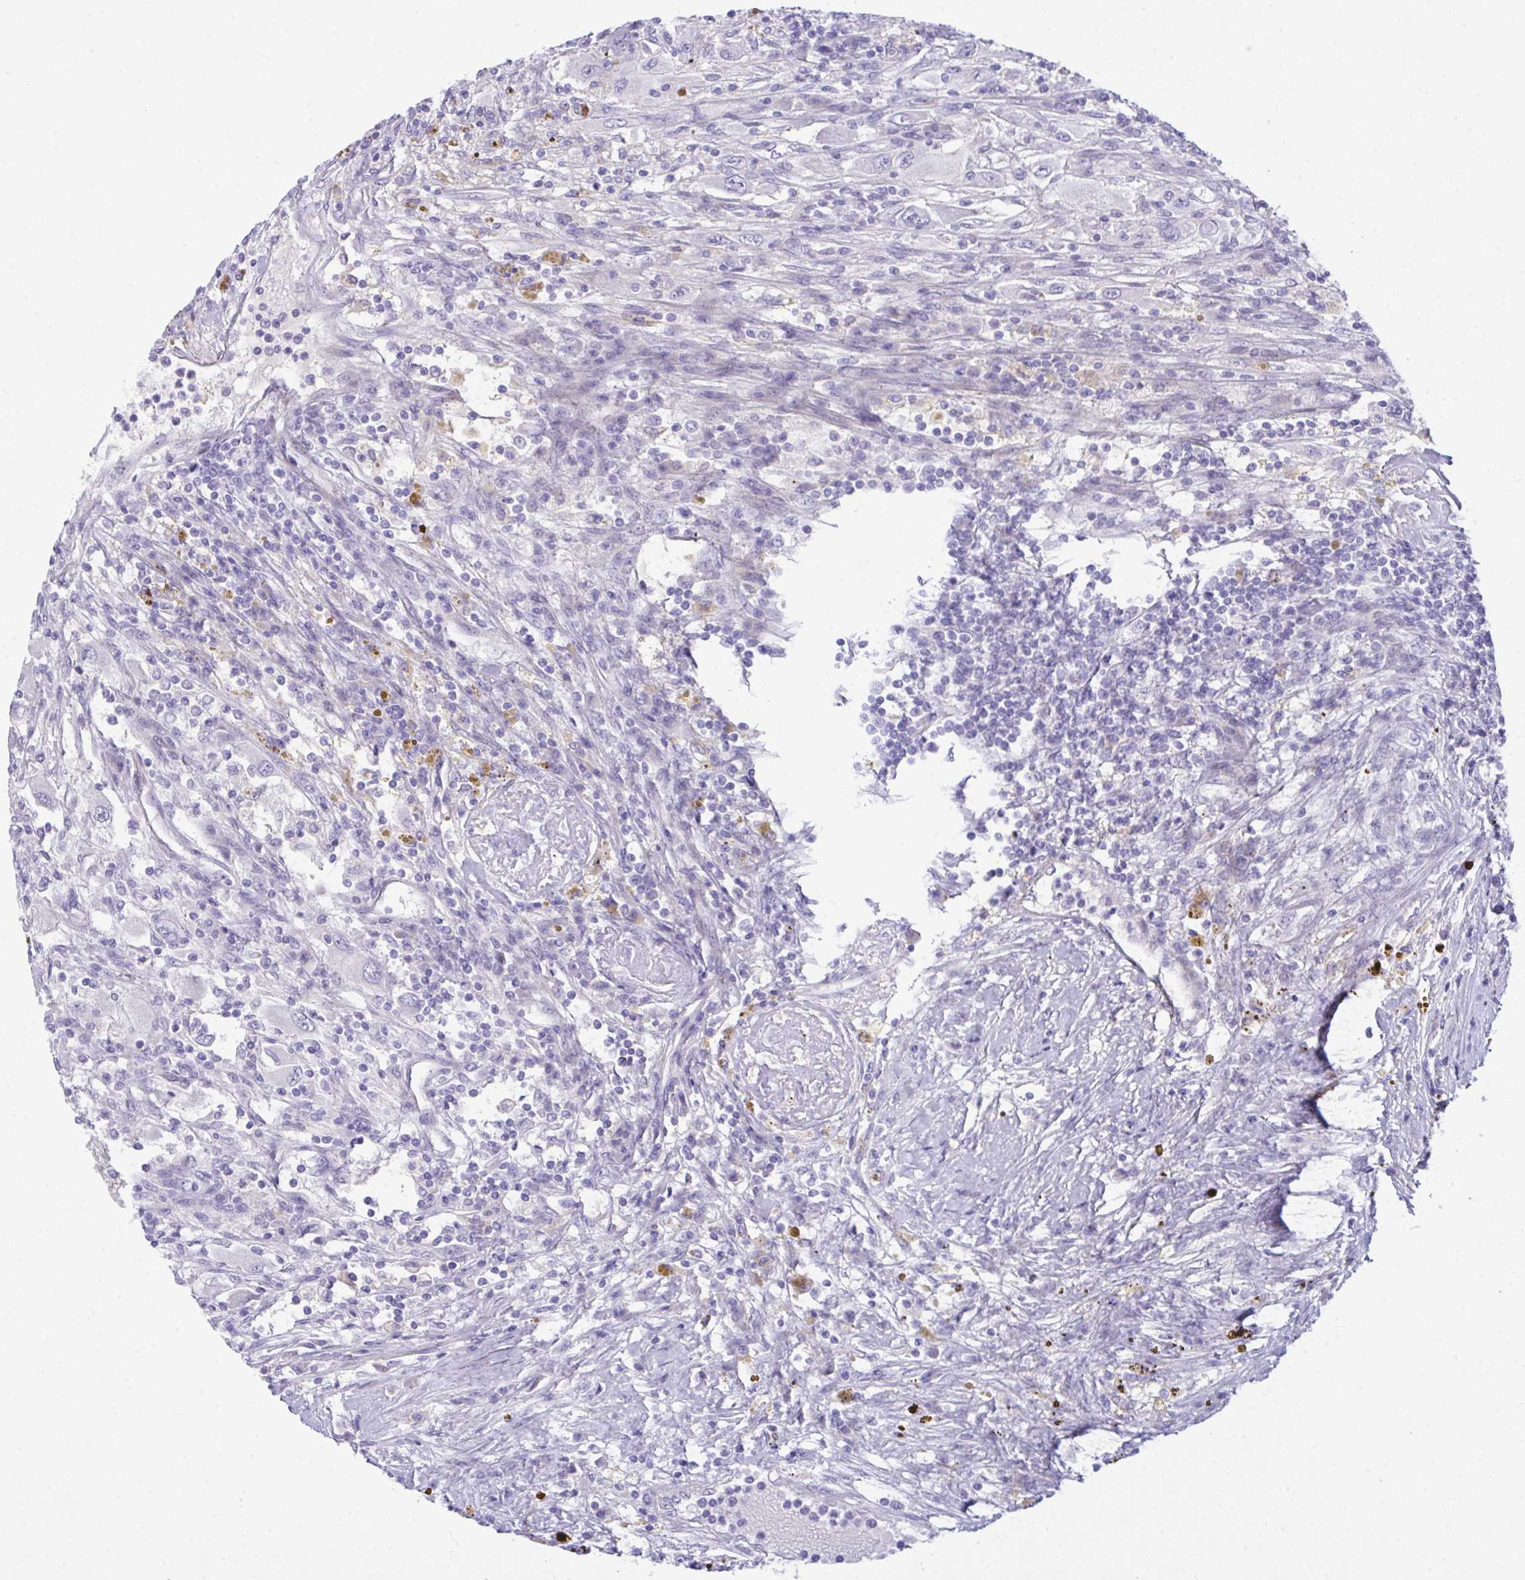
{"staining": {"intensity": "negative", "quantity": "none", "location": "none"}, "tissue": "renal cancer", "cell_type": "Tumor cells", "image_type": "cancer", "snomed": [{"axis": "morphology", "description": "Adenocarcinoma, NOS"}, {"axis": "topography", "description": "Kidney"}], "caption": "Immunohistochemistry (IHC) of human renal cancer (adenocarcinoma) displays no positivity in tumor cells.", "gene": "MED9", "patient": {"sex": "female", "age": 67}}